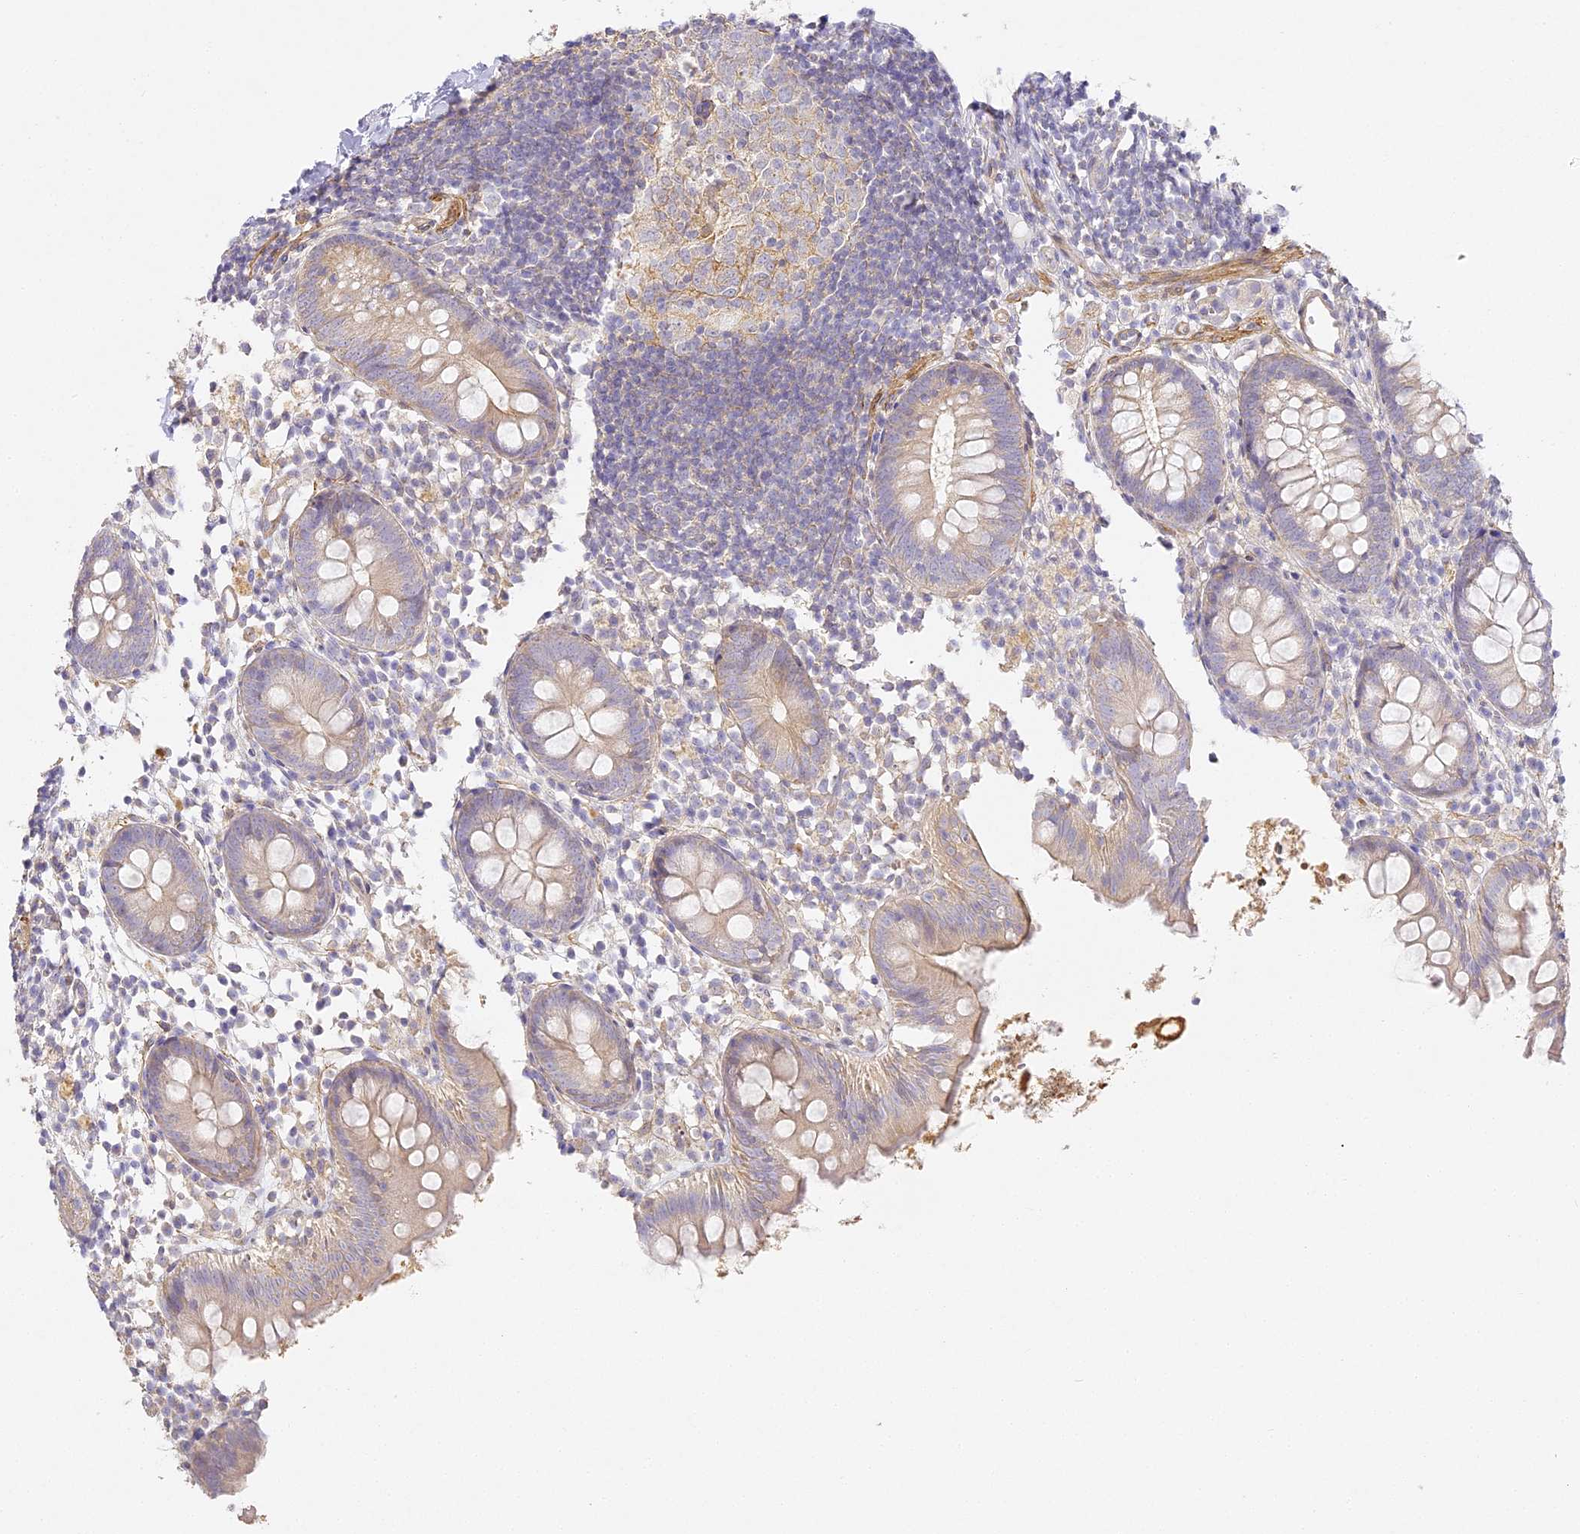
{"staining": {"intensity": "weak", "quantity": "25%-75%", "location": "cytoplasmic/membranous"}, "tissue": "appendix", "cell_type": "Glandular cells", "image_type": "normal", "snomed": [{"axis": "morphology", "description": "Normal tissue, NOS"}, {"axis": "topography", "description": "Appendix"}], "caption": "A photomicrograph of appendix stained for a protein shows weak cytoplasmic/membranous brown staining in glandular cells.", "gene": "MED28", "patient": {"sex": "female", "age": 20}}